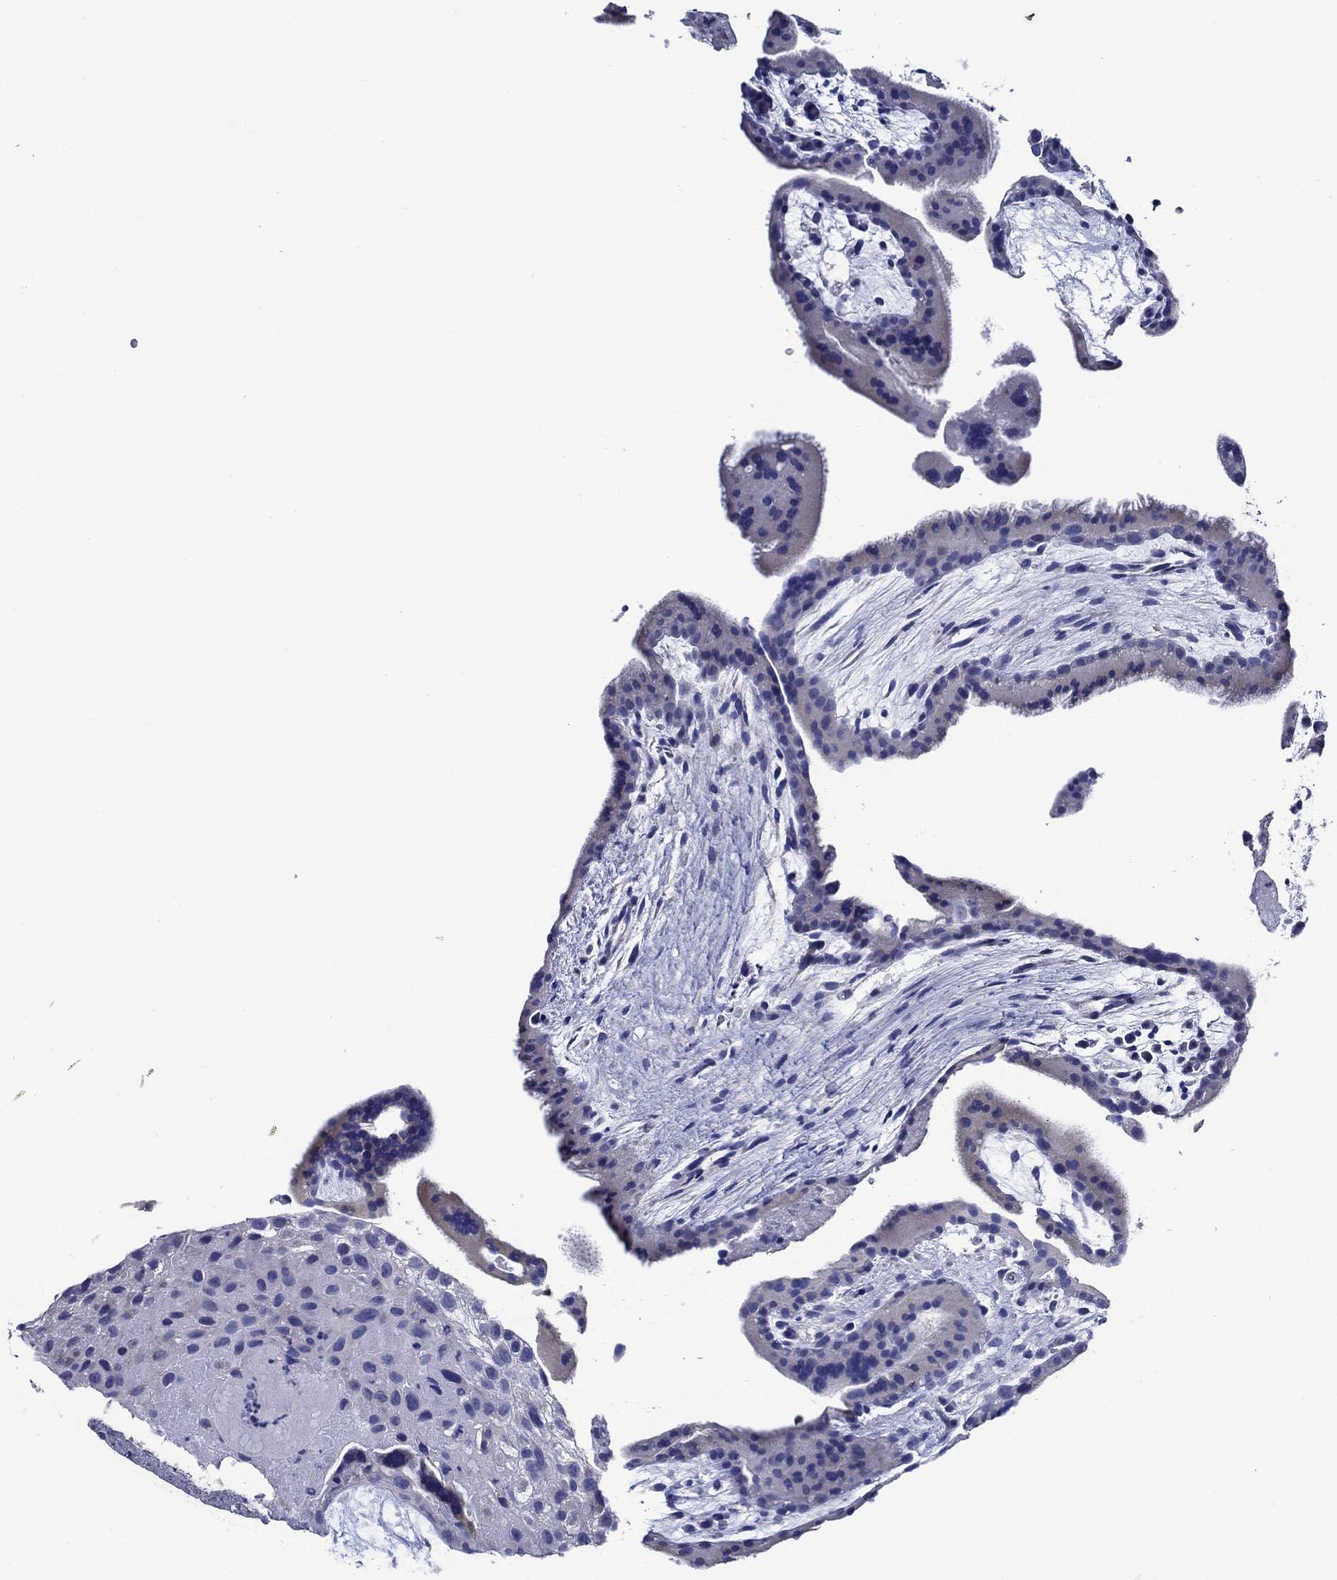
{"staining": {"intensity": "negative", "quantity": "none", "location": "none"}, "tissue": "placenta", "cell_type": "Decidual cells", "image_type": "normal", "snomed": [{"axis": "morphology", "description": "Normal tissue, NOS"}, {"axis": "topography", "description": "Placenta"}], "caption": "Protein analysis of unremarkable placenta exhibits no significant expression in decidual cells. The staining was performed using DAB to visualize the protein expression in brown, while the nuclei were stained in blue with hematoxylin (Magnification: 20x).", "gene": "WDR62", "patient": {"sex": "female", "age": 19}}